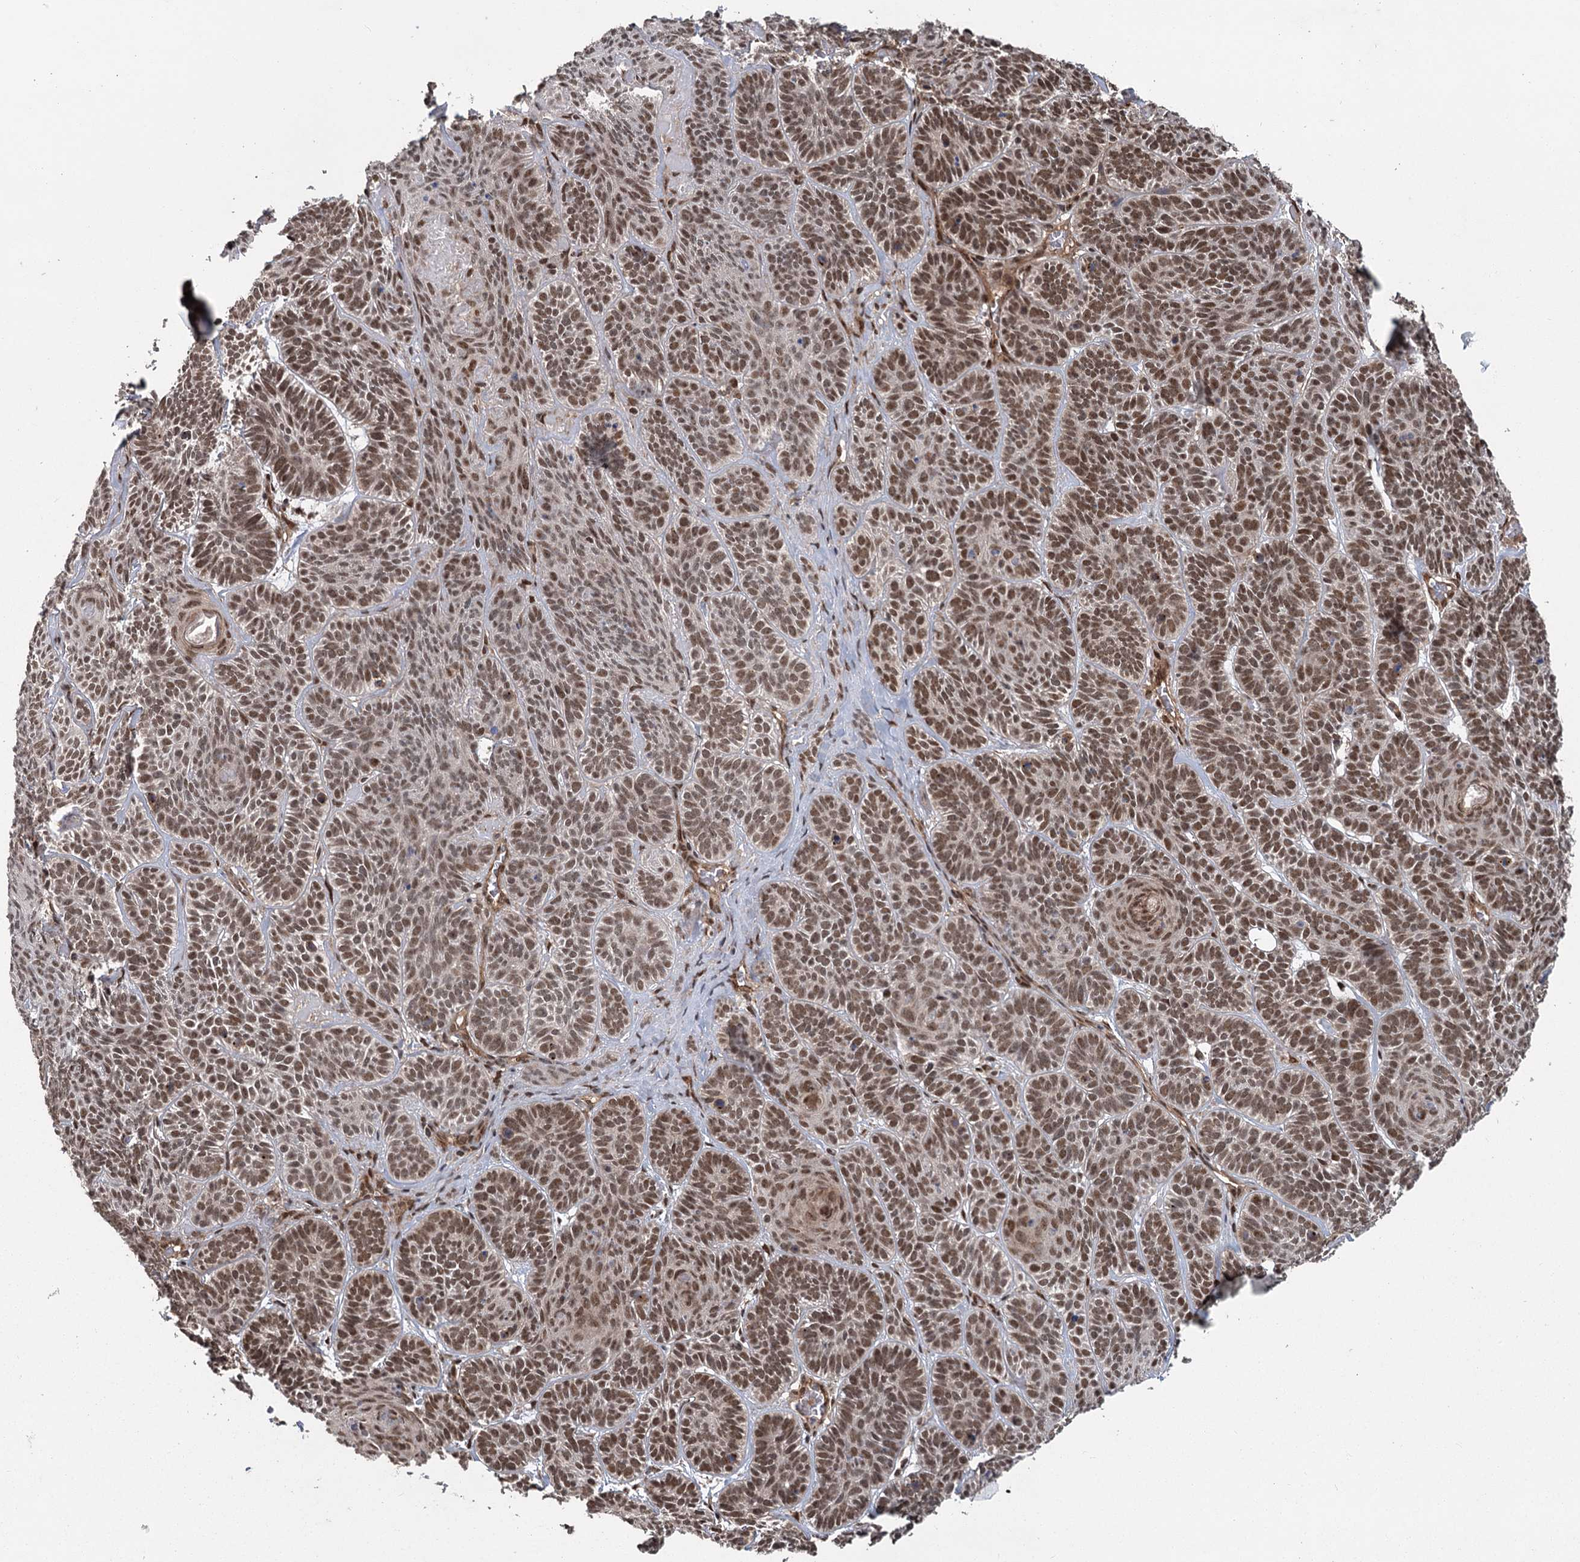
{"staining": {"intensity": "moderate", "quantity": ">75%", "location": "nuclear"}, "tissue": "skin cancer", "cell_type": "Tumor cells", "image_type": "cancer", "snomed": [{"axis": "morphology", "description": "Basal cell carcinoma"}, {"axis": "topography", "description": "Skin"}], "caption": "High-power microscopy captured an immunohistochemistry photomicrograph of skin cancer (basal cell carcinoma), revealing moderate nuclear positivity in approximately >75% of tumor cells. The staining was performed using DAB, with brown indicating positive protein expression. Nuclei are stained blue with hematoxylin.", "gene": "MYG1", "patient": {"sex": "male", "age": 85}}